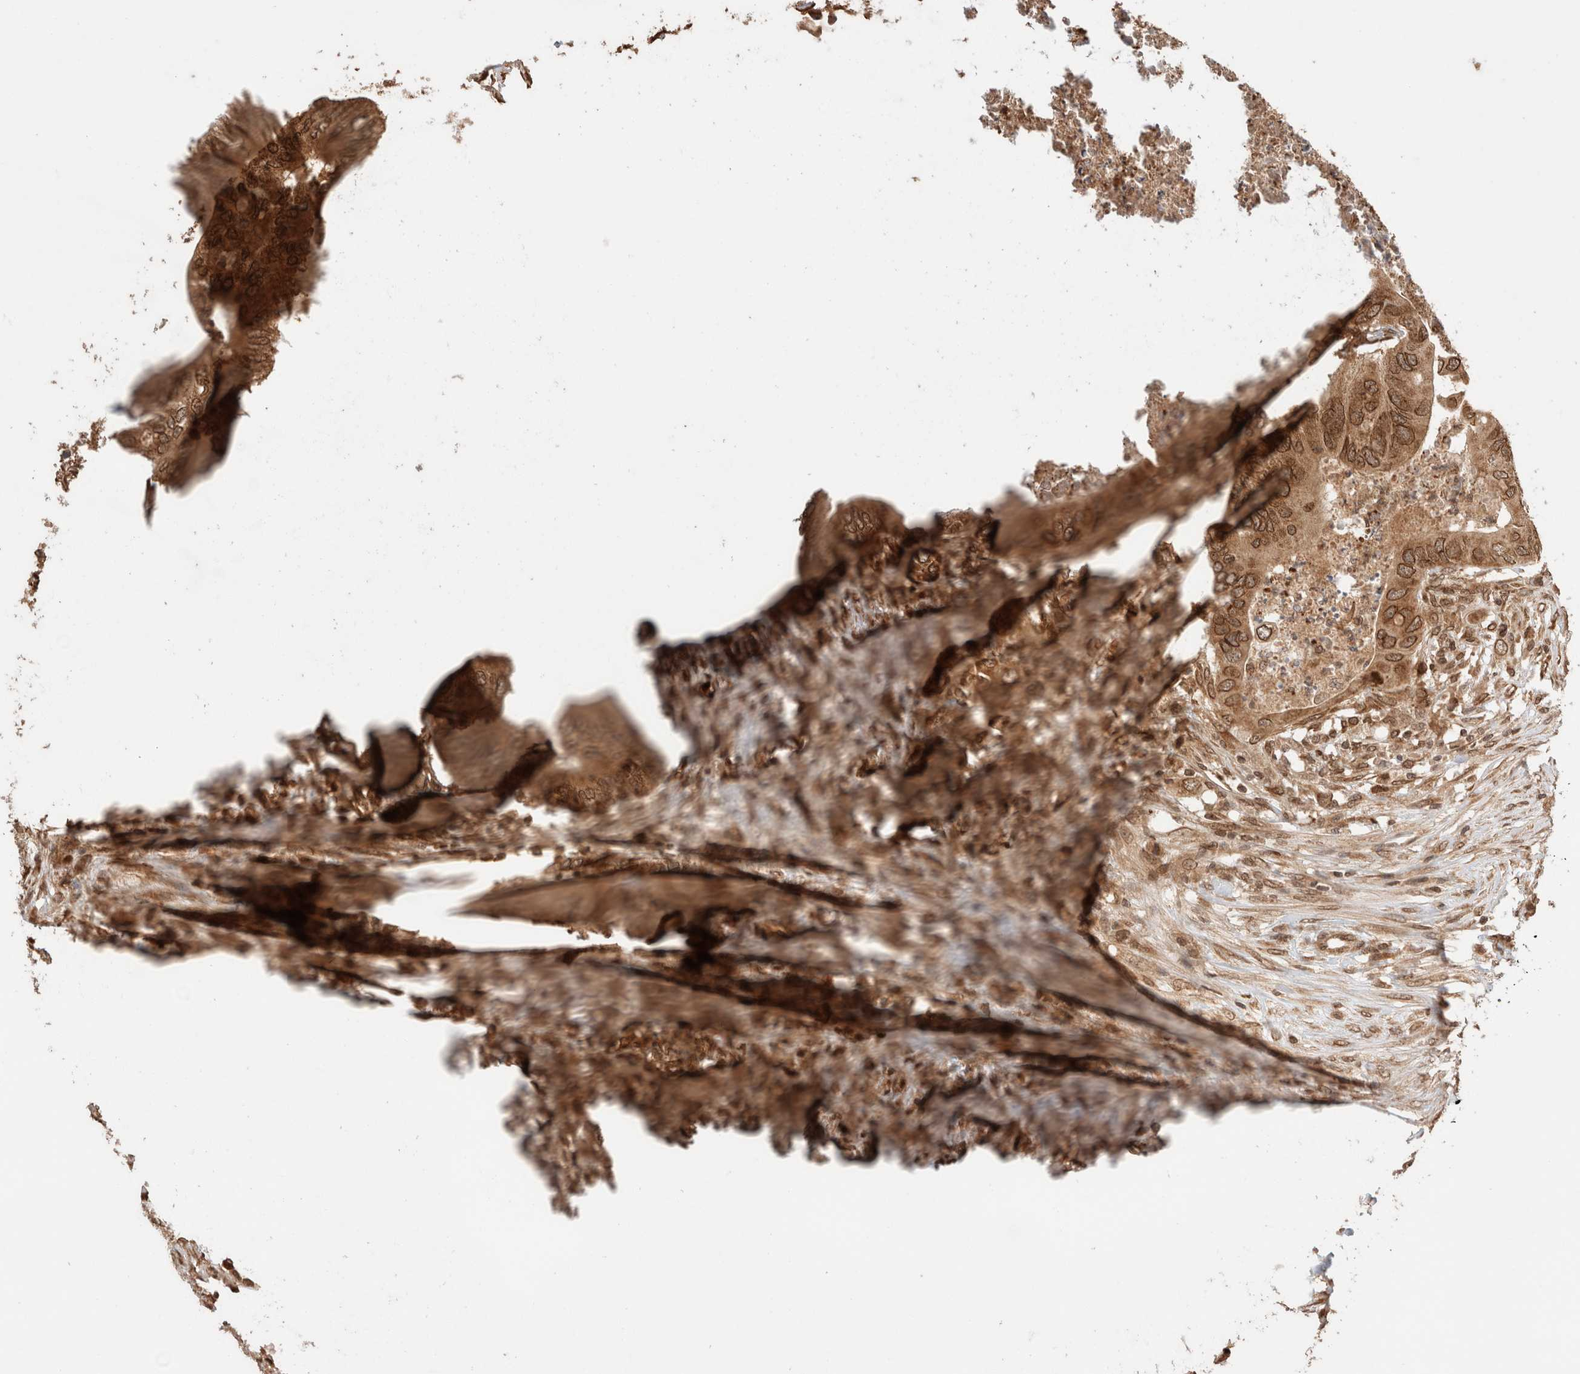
{"staining": {"intensity": "strong", "quantity": ">75%", "location": "cytoplasmic/membranous,nuclear"}, "tissue": "colorectal cancer", "cell_type": "Tumor cells", "image_type": "cancer", "snomed": [{"axis": "morphology", "description": "Adenocarcinoma, NOS"}, {"axis": "topography", "description": "Colon"}], "caption": "Immunohistochemical staining of colorectal cancer shows strong cytoplasmic/membranous and nuclear protein positivity in about >75% of tumor cells.", "gene": "TPR", "patient": {"sex": "male", "age": 71}}